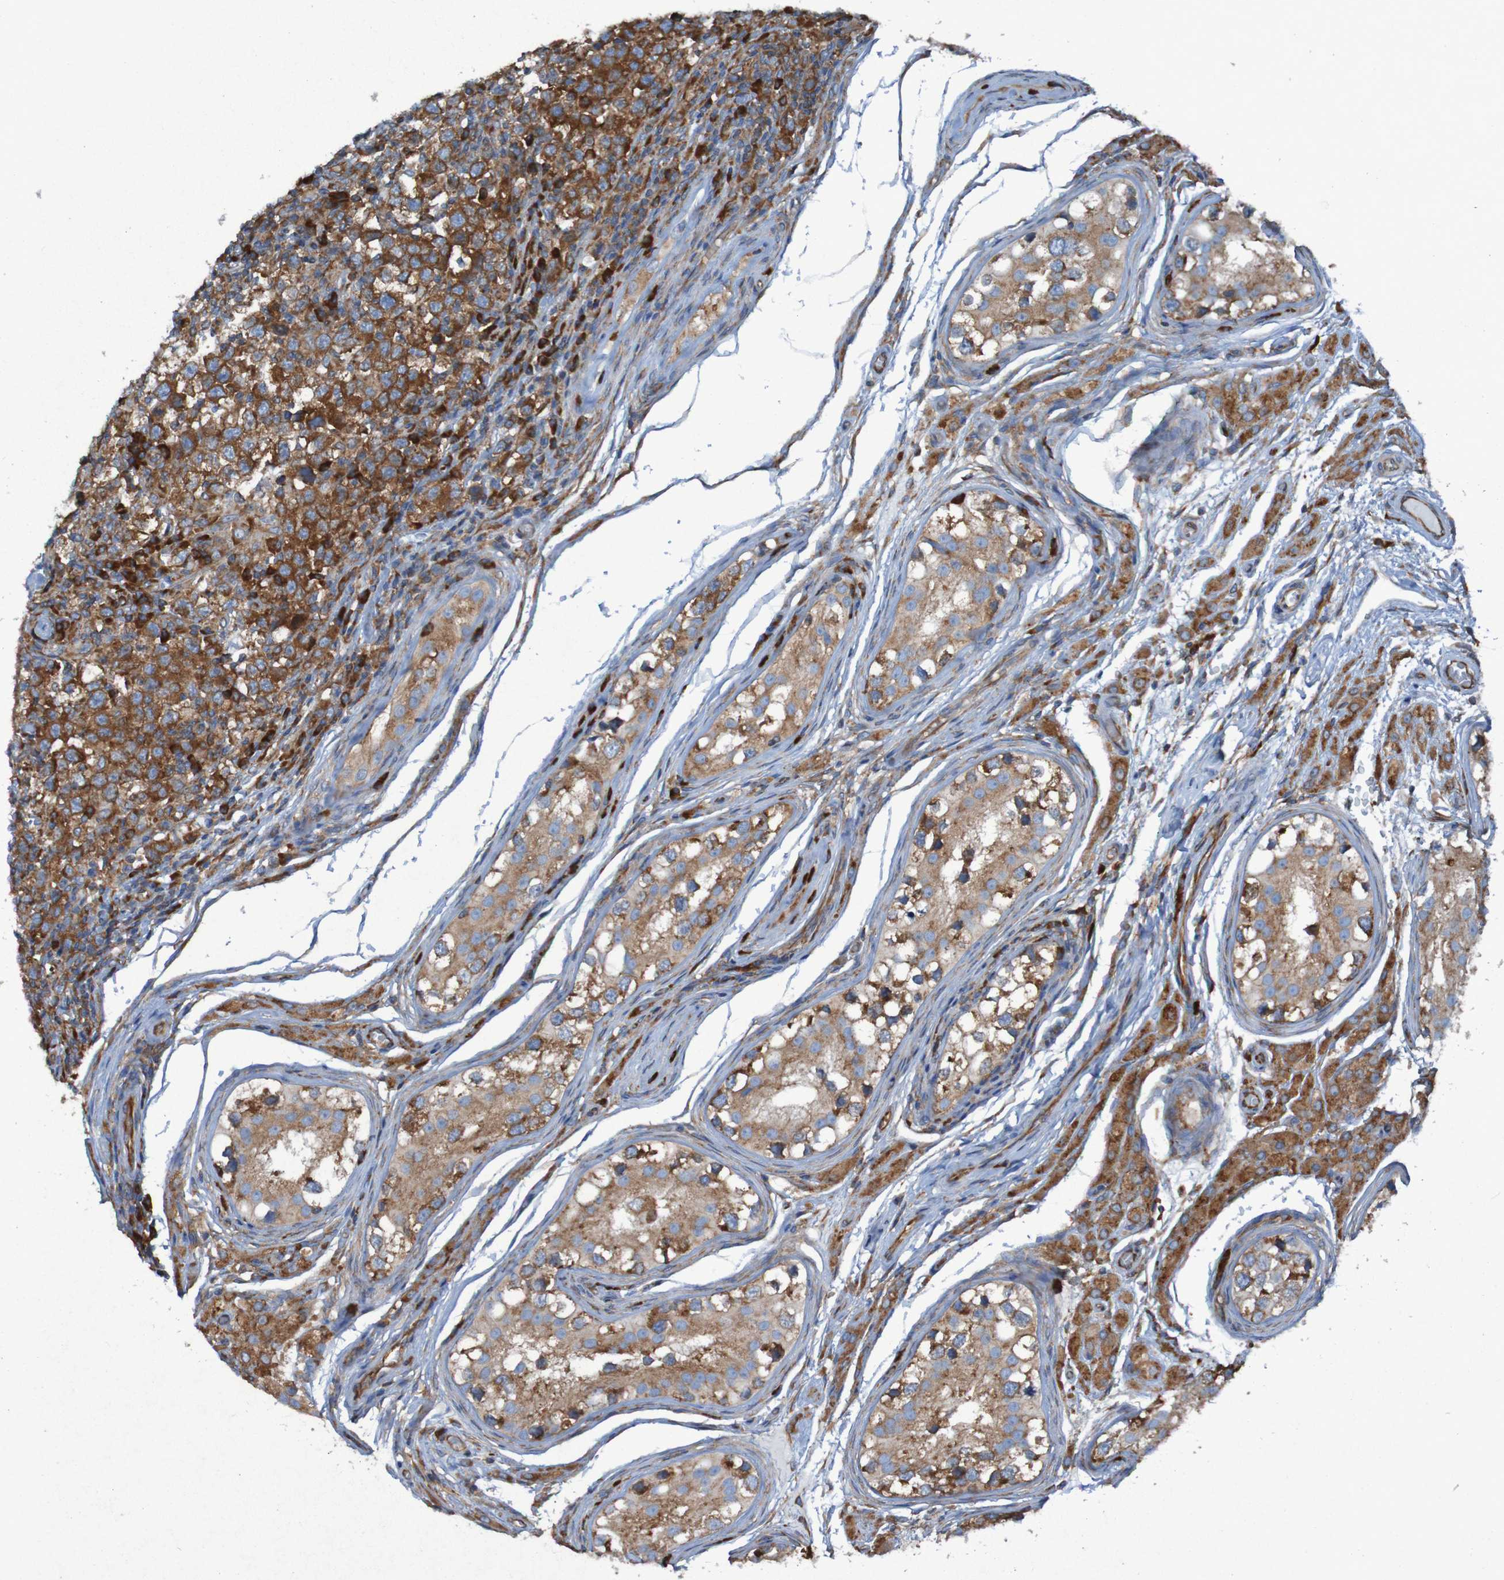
{"staining": {"intensity": "strong", "quantity": ">75%", "location": "cytoplasmic/membranous"}, "tissue": "testis cancer", "cell_type": "Tumor cells", "image_type": "cancer", "snomed": [{"axis": "morphology", "description": "Carcinoma, Embryonal, NOS"}, {"axis": "topography", "description": "Testis"}], "caption": "IHC of human testis cancer (embryonal carcinoma) displays high levels of strong cytoplasmic/membranous expression in about >75% of tumor cells.", "gene": "RPL10", "patient": {"sex": "male", "age": 21}}